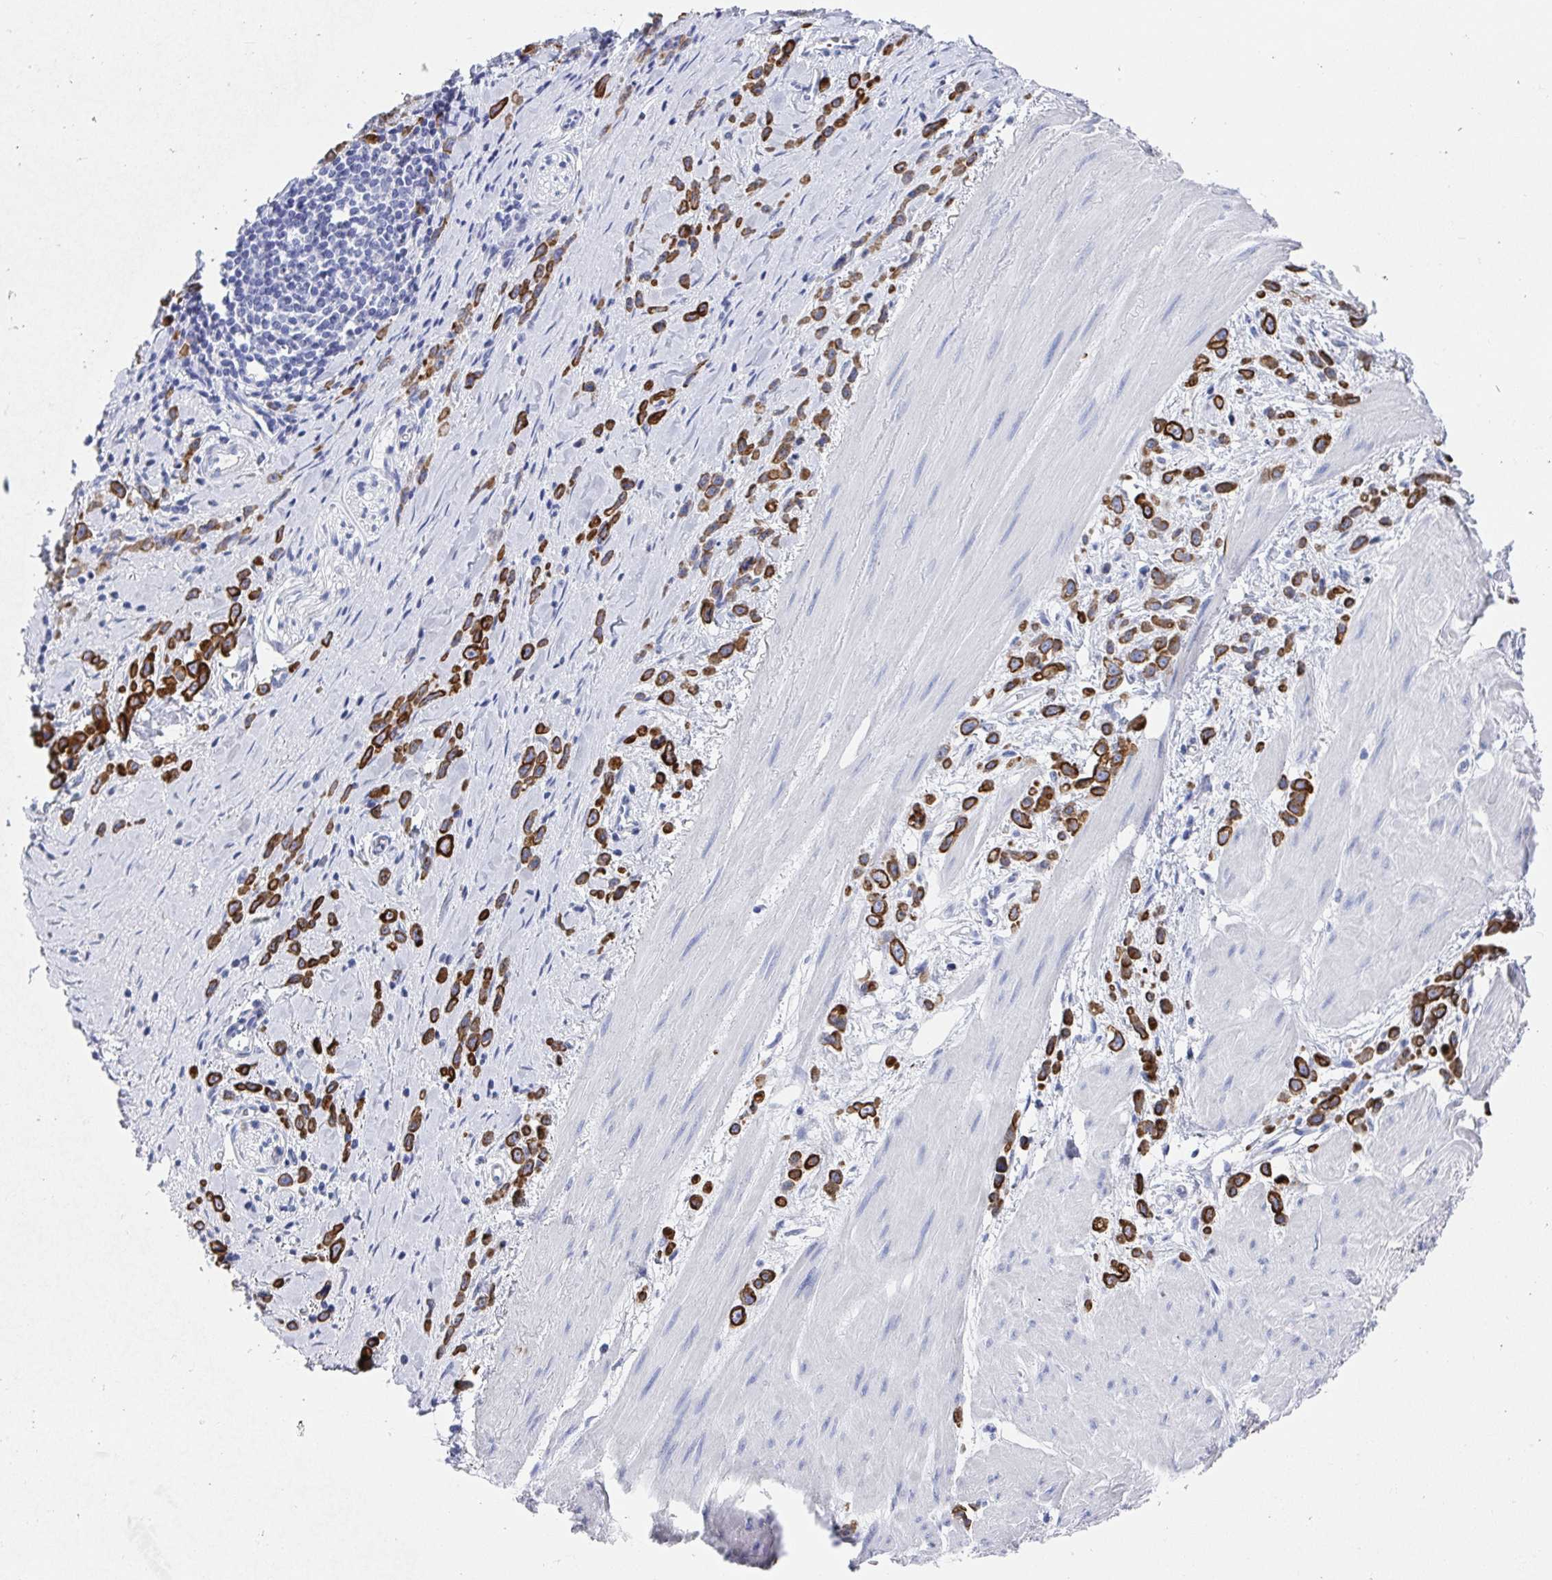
{"staining": {"intensity": "strong", "quantity": ">75%", "location": "cytoplasmic/membranous"}, "tissue": "stomach cancer", "cell_type": "Tumor cells", "image_type": "cancer", "snomed": [{"axis": "morphology", "description": "Adenocarcinoma, NOS"}, {"axis": "topography", "description": "Stomach"}], "caption": "Adenocarcinoma (stomach) was stained to show a protein in brown. There is high levels of strong cytoplasmic/membranous expression in about >75% of tumor cells. The staining was performed using DAB, with brown indicating positive protein expression. Nuclei are stained blue with hematoxylin.", "gene": "CLDN8", "patient": {"sex": "male", "age": 47}}